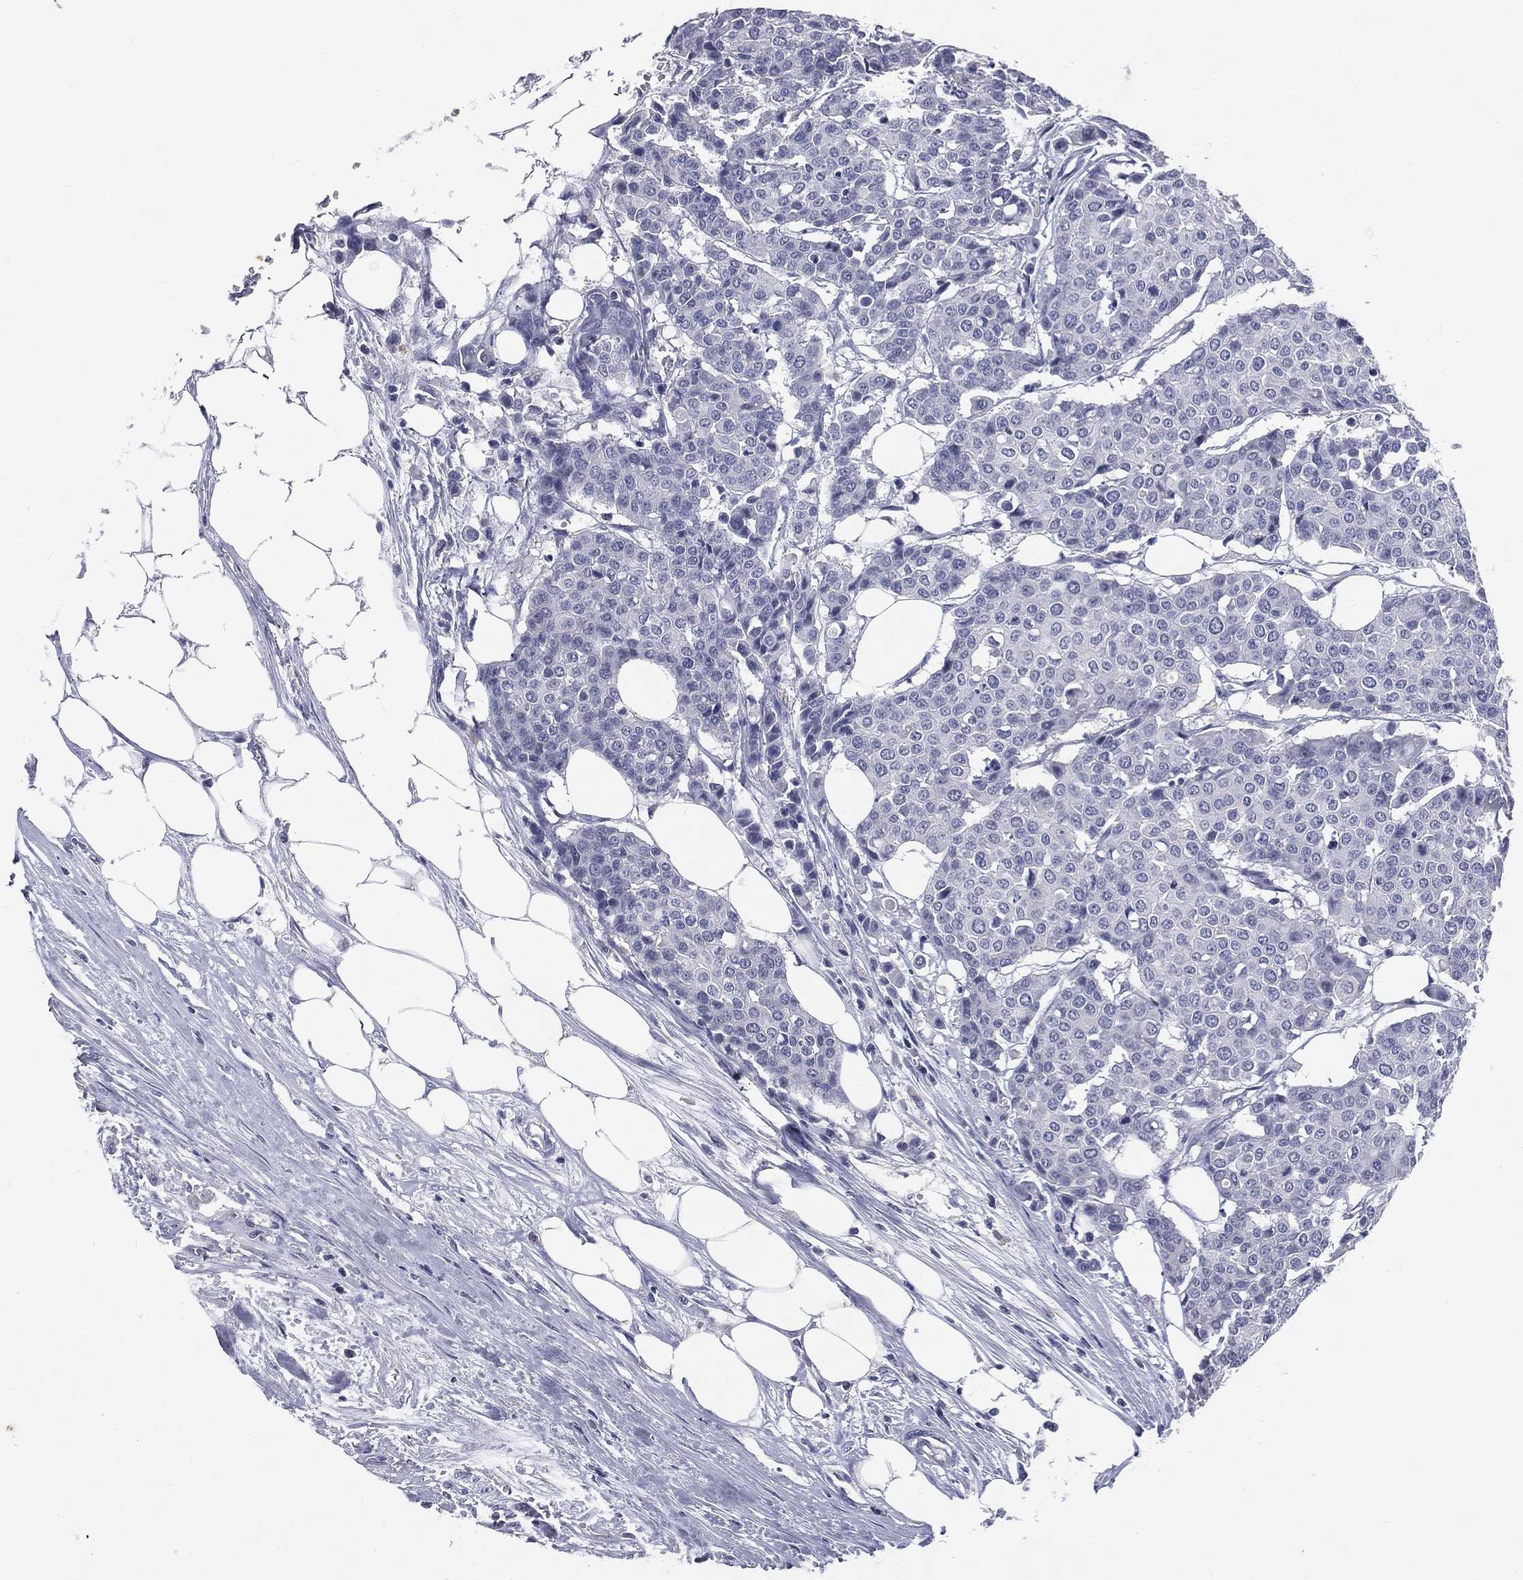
{"staining": {"intensity": "negative", "quantity": "none", "location": "none"}, "tissue": "carcinoid", "cell_type": "Tumor cells", "image_type": "cancer", "snomed": [{"axis": "morphology", "description": "Carcinoid, malignant, NOS"}, {"axis": "topography", "description": "Colon"}], "caption": "The micrograph demonstrates no significant expression in tumor cells of carcinoid. (DAB (3,3'-diaminobenzidine) immunohistochemistry visualized using brightfield microscopy, high magnification).", "gene": "IFT27", "patient": {"sex": "male", "age": 81}}